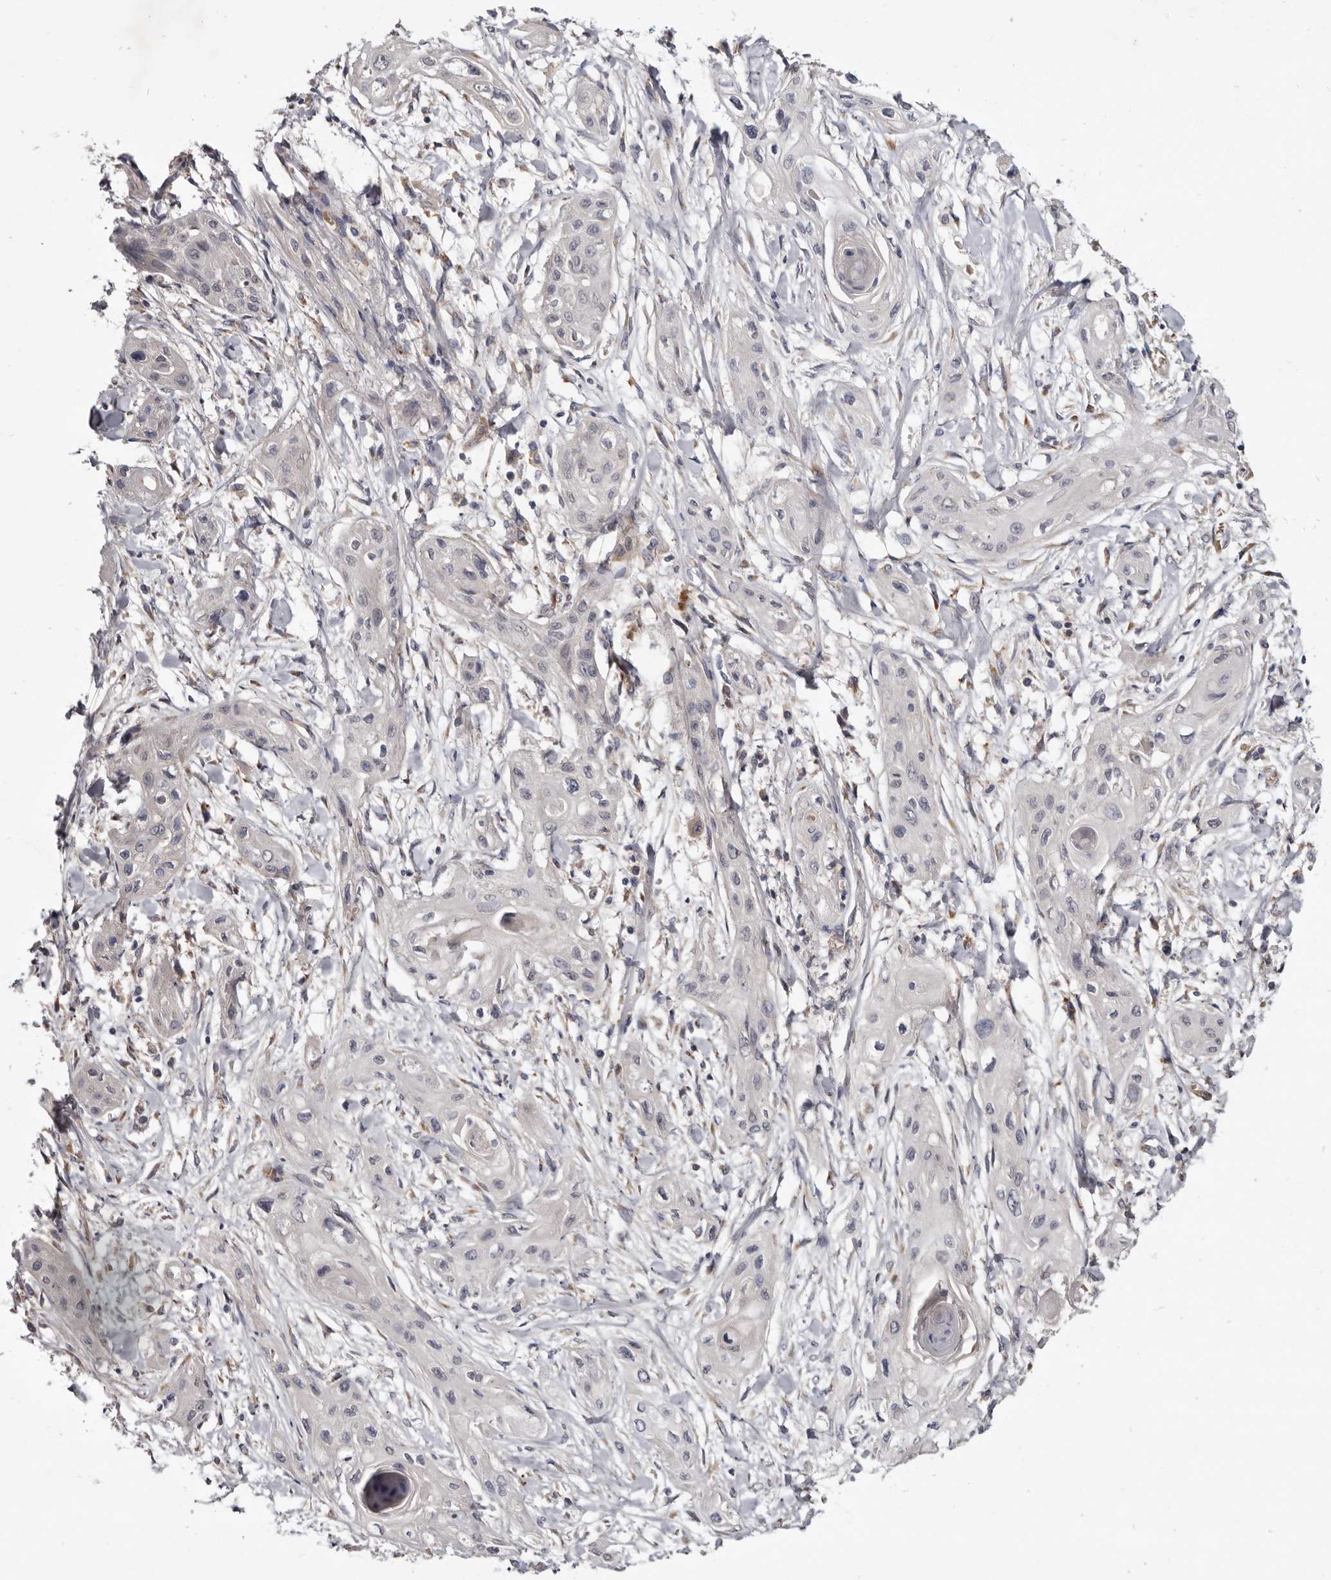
{"staining": {"intensity": "negative", "quantity": "none", "location": "none"}, "tissue": "lung cancer", "cell_type": "Tumor cells", "image_type": "cancer", "snomed": [{"axis": "morphology", "description": "Squamous cell carcinoma, NOS"}, {"axis": "topography", "description": "Lung"}], "caption": "Tumor cells show no significant protein expression in lung cancer (squamous cell carcinoma).", "gene": "NENF", "patient": {"sex": "female", "age": 47}}